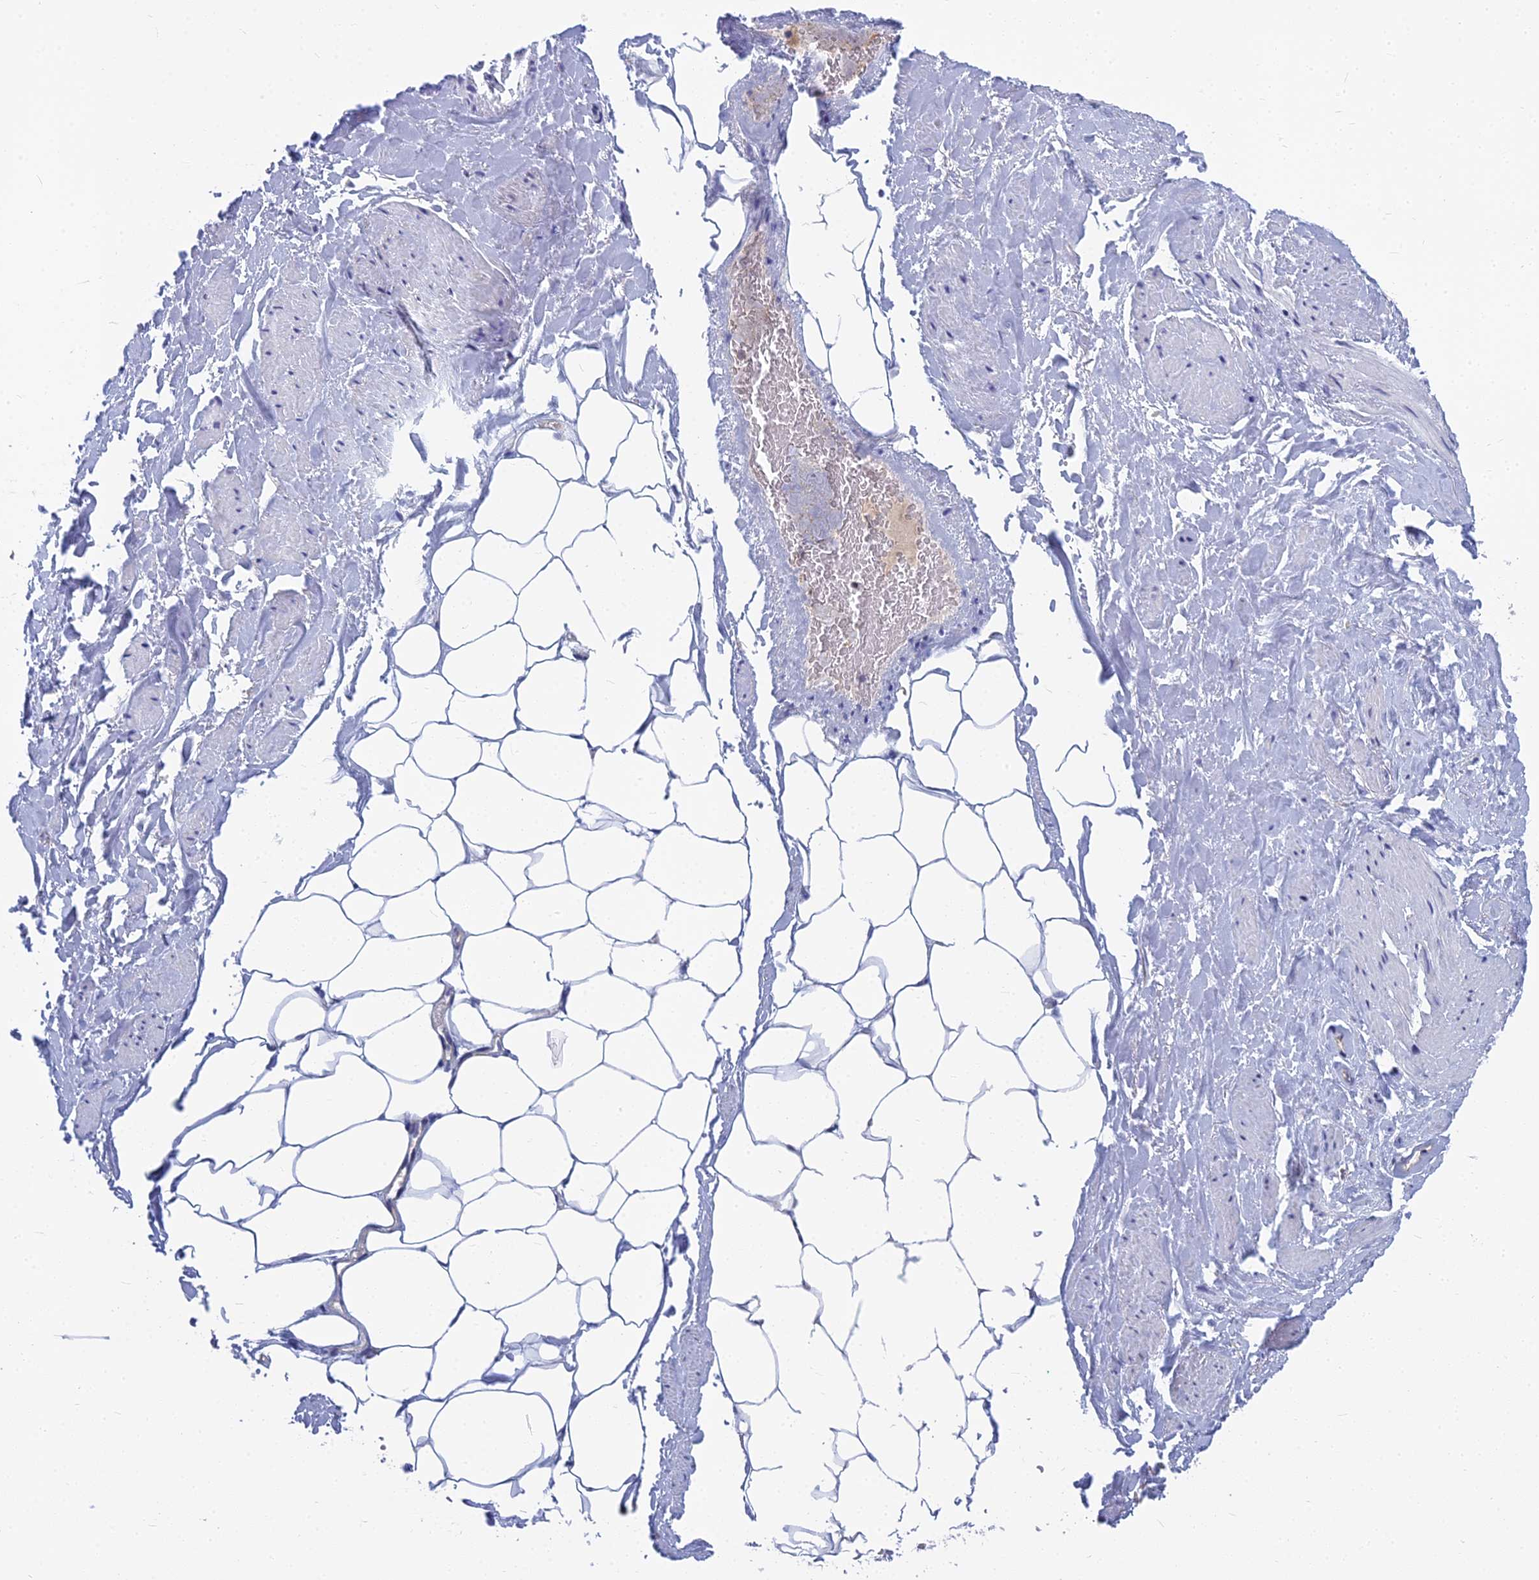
{"staining": {"intensity": "negative", "quantity": "none", "location": "none"}, "tissue": "adipose tissue", "cell_type": "Adipocytes", "image_type": "normal", "snomed": [{"axis": "morphology", "description": "Normal tissue, NOS"}, {"axis": "morphology", "description": "Adenocarcinoma, Low grade"}, {"axis": "topography", "description": "Prostate"}, {"axis": "topography", "description": "Peripheral nerve tissue"}], "caption": "Normal adipose tissue was stained to show a protein in brown. There is no significant positivity in adipocytes. (DAB IHC with hematoxylin counter stain).", "gene": "KIAA1143", "patient": {"sex": "male", "age": 63}}